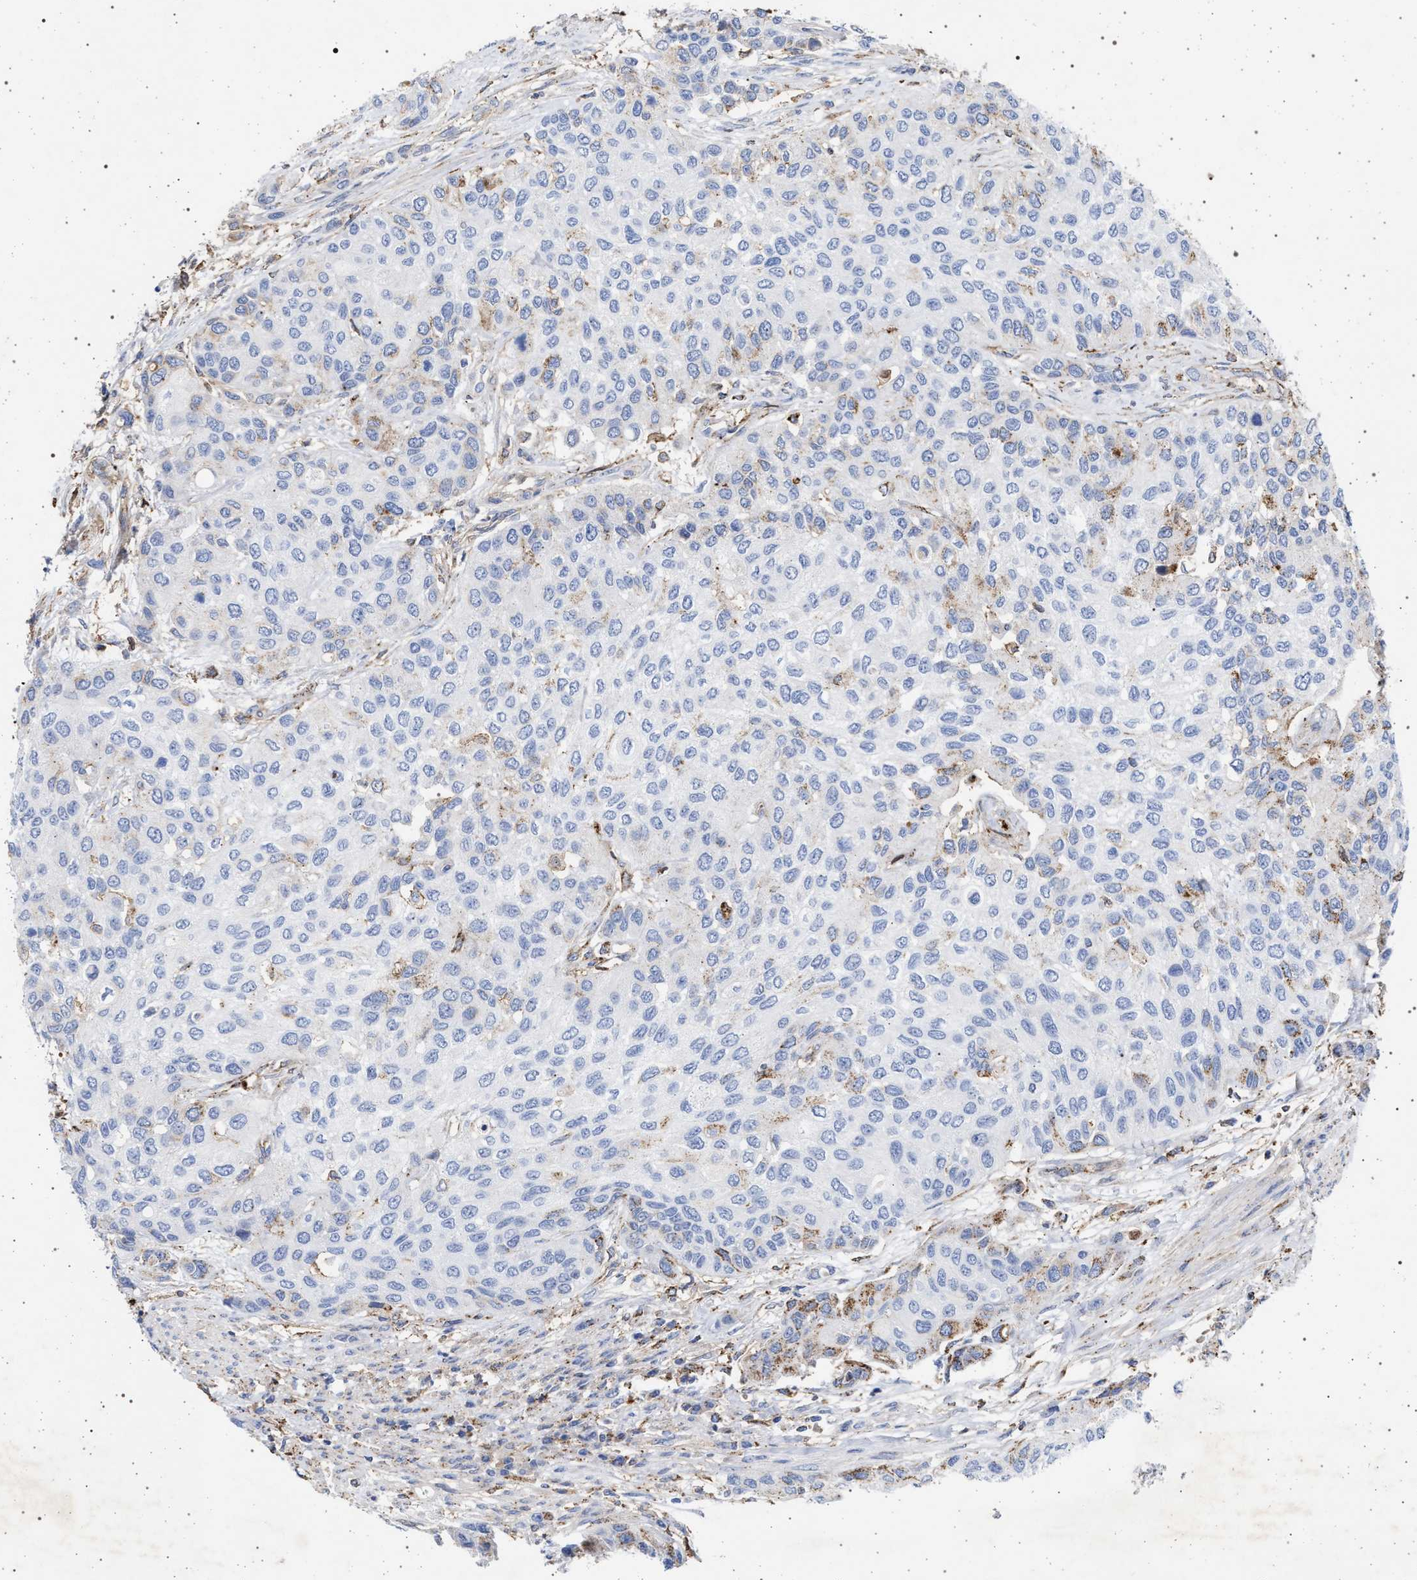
{"staining": {"intensity": "negative", "quantity": "none", "location": "none"}, "tissue": "urothelial cancer", "cell_type": "Tumor cells", "image_type": "cancer", "snomed": [{"axis": "morphology", "description": "Urothelial carcinoma, High grade"}, {"axis": "topography", "description": "Urinary bladder"}], "caption": "A high-resolution photomicrograph shows immunohistochemistry (IHC) staining of urothelial cancer, which reveals no significant staining in tumor cells.", "gene": "PLG", "patient": {"sex": "female", "age": 56}}